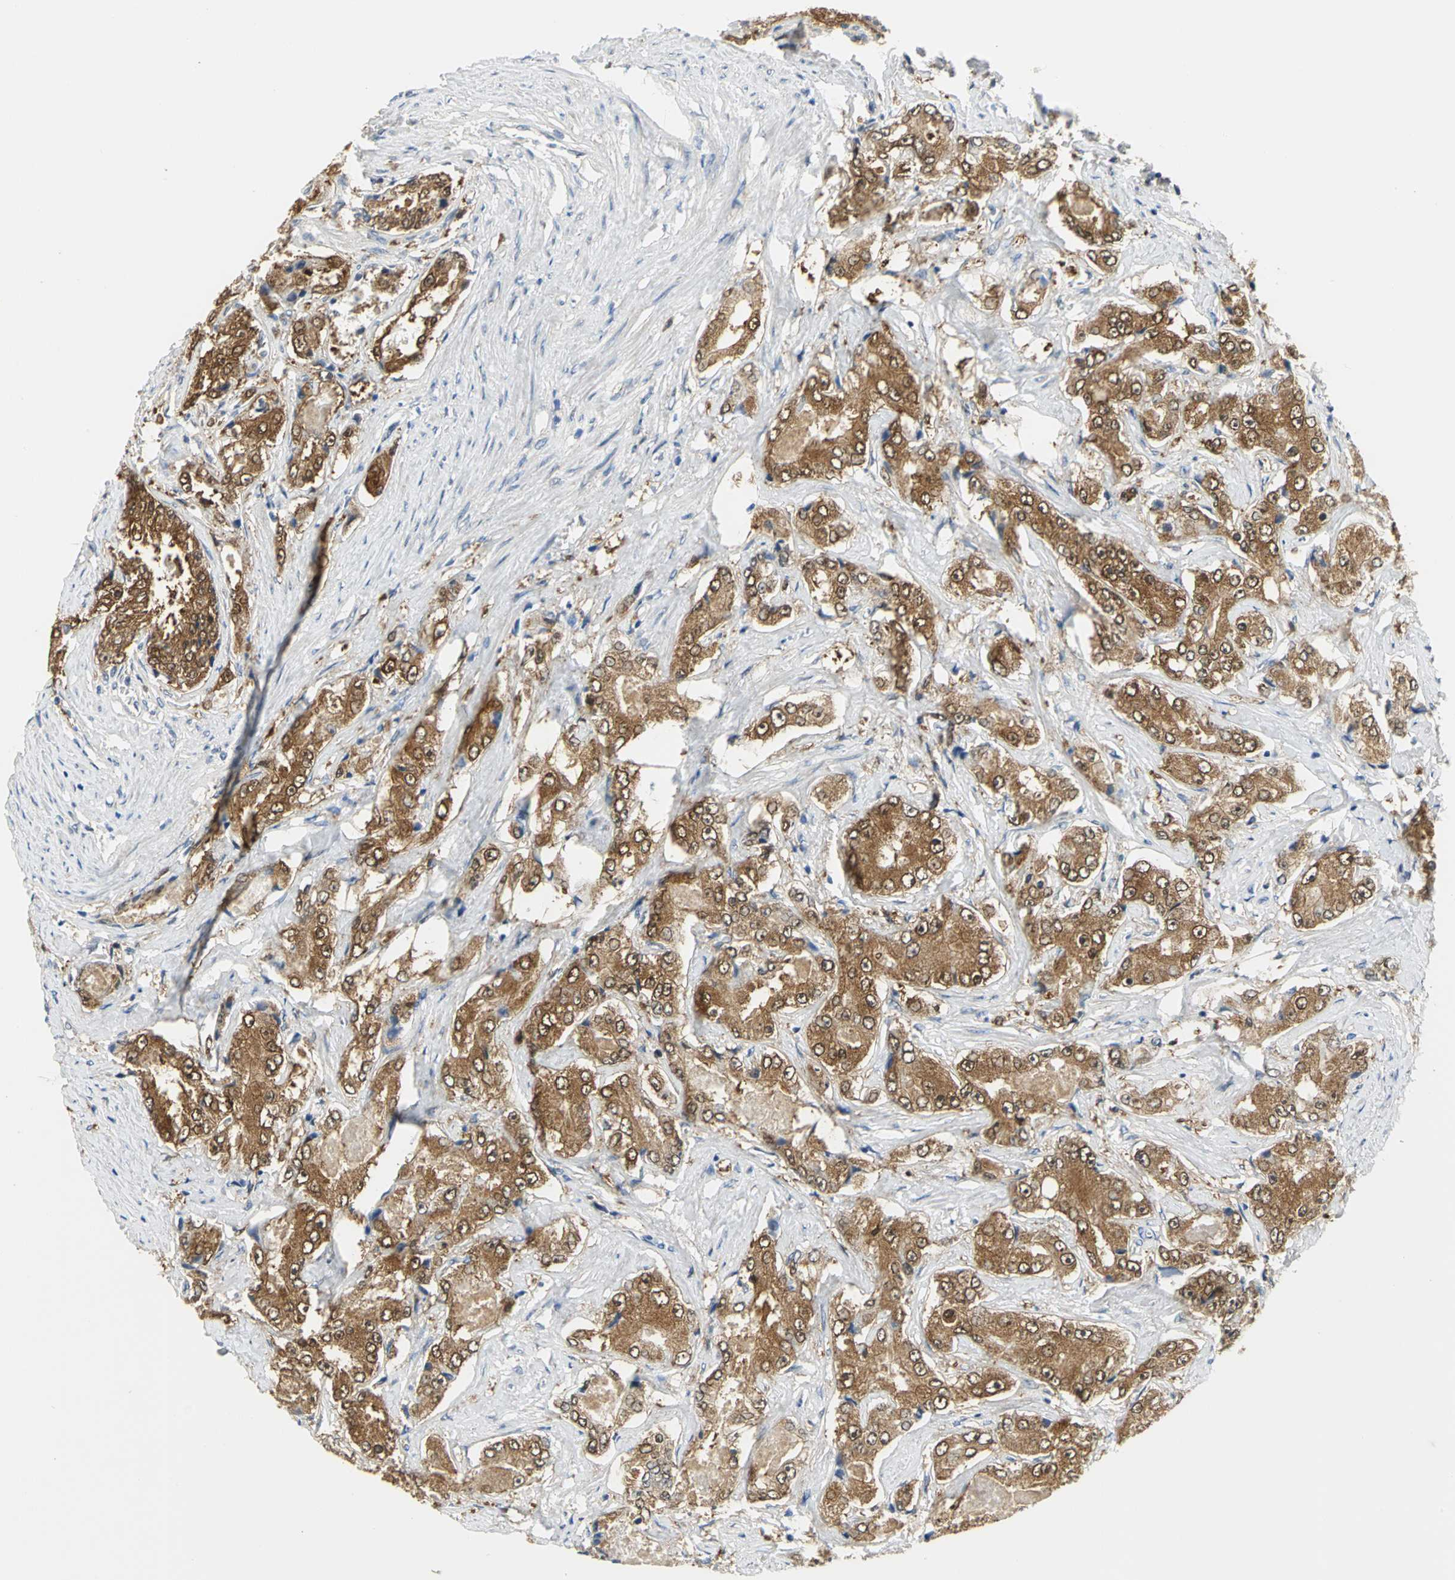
{"staining": {"intensity": "moderate", "quantity": ">75%", "location": "cytoplasmic/membranous"}, "tissue": "prostate cancer", "cell_type": "Tumor cells", "image_type": "cancer", "snomed": [{"axis": "morphology", "description": "Adenocarcinoma, High grade"}, {"axis": "topography", "description": "Prostate"}], "caption": "DAB immunohistochemical staining of human high-grade adenocarcinoma (prostate) demonstrates moderate cytoplasmic/membranous protein staining in approximately >75% of tumor cells.", "gene": "PGM3", "patient": {"sex": "male", "age": 73}}